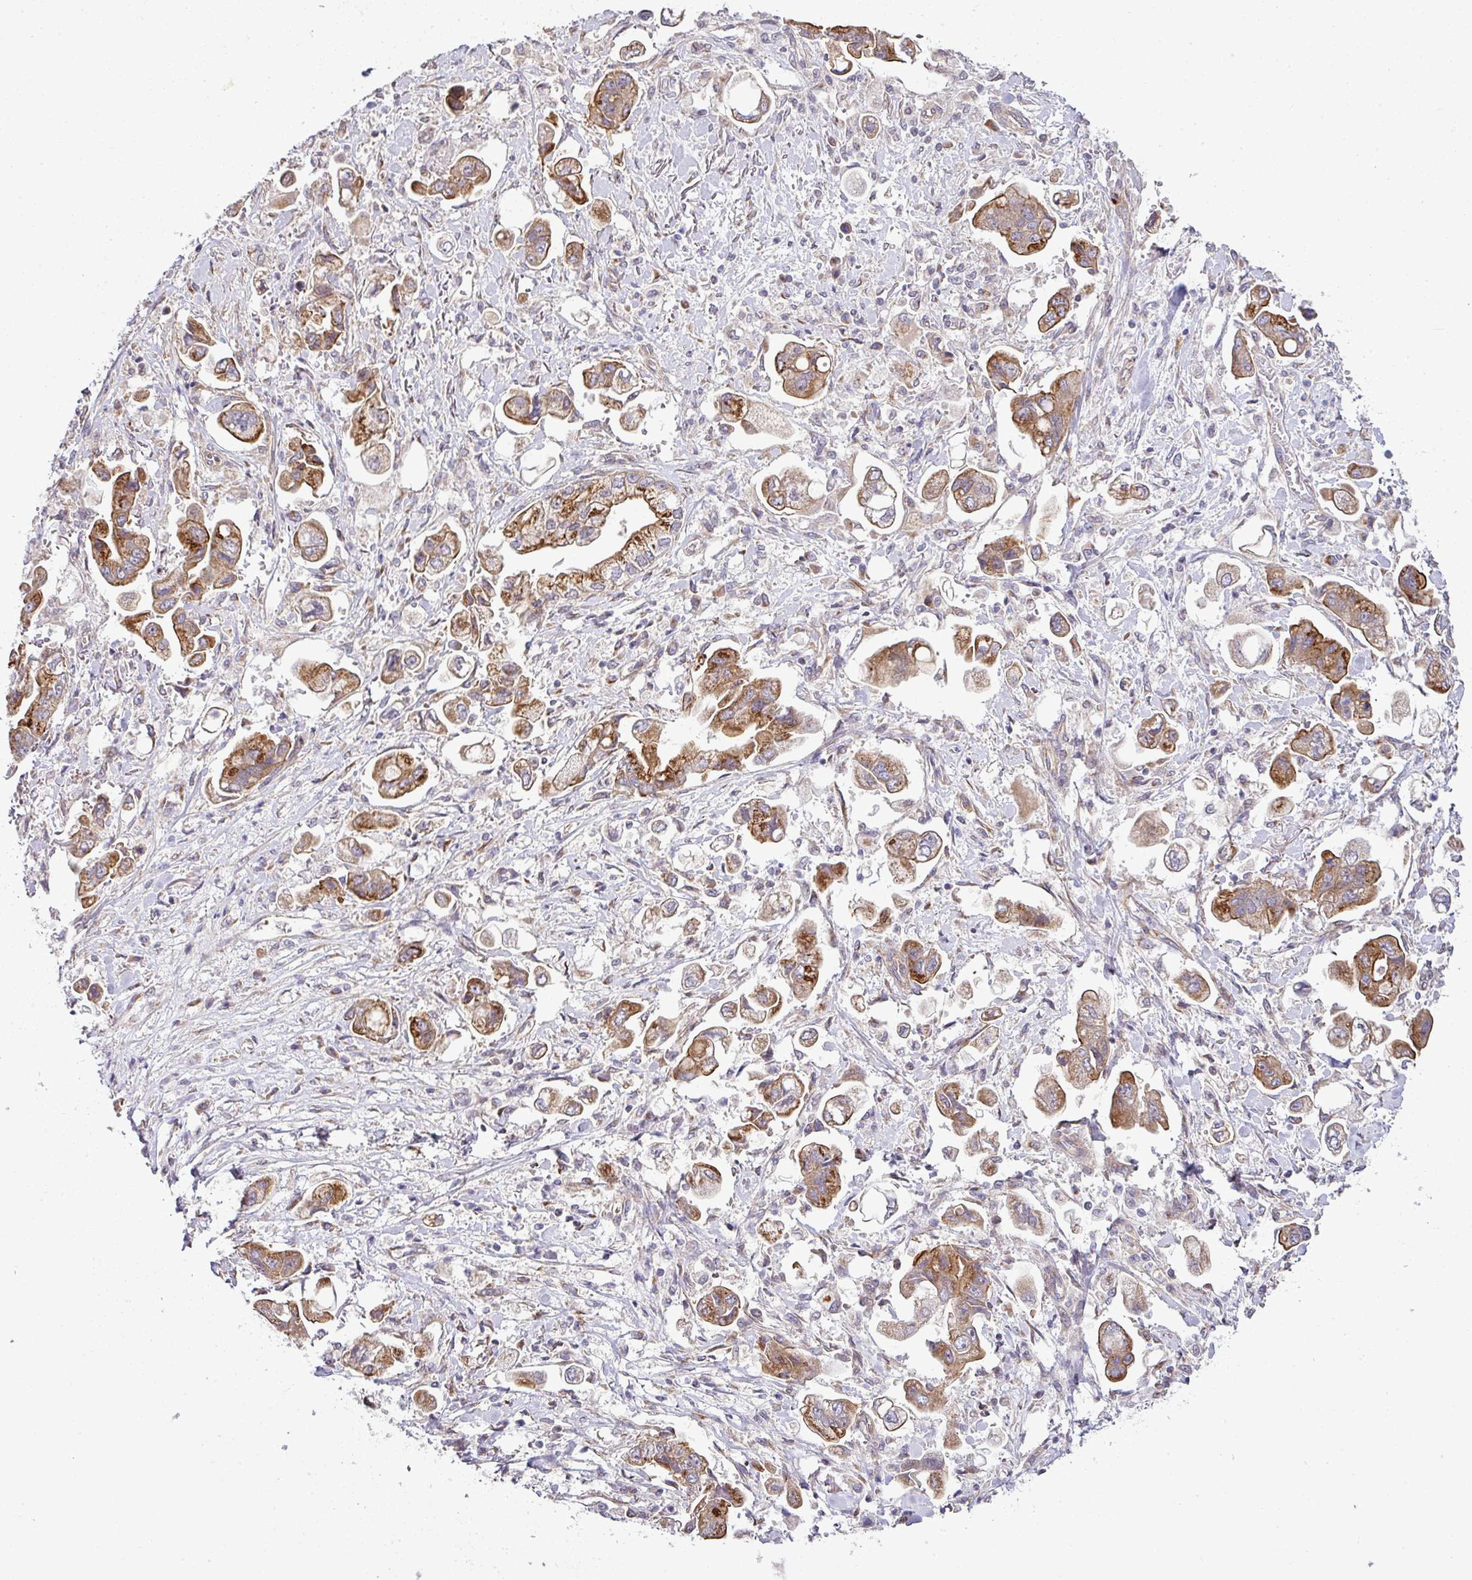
{"staining": {"intensity": "strong", "quantity": ">75%", "location": "cytoplasmic/membranous"}, "tissue": "stomach cancer", "cell_type": "Tumor cells", "image_type": "cancer", "snomed": [{"axis": "morphology", "description": "Adenocarcinoma, NOS"}, {"axis": "topography", "description": "Stomach"}], "caption": "Strong cytoplasmic/membranous positivity for a protein is identified in about >75% of tumor cells of stomach cancer (adenocarcinoma) using immunohistochemistry.", "gene": "TIMMDC1", "patient": {"sex": "male", "age": 62}}